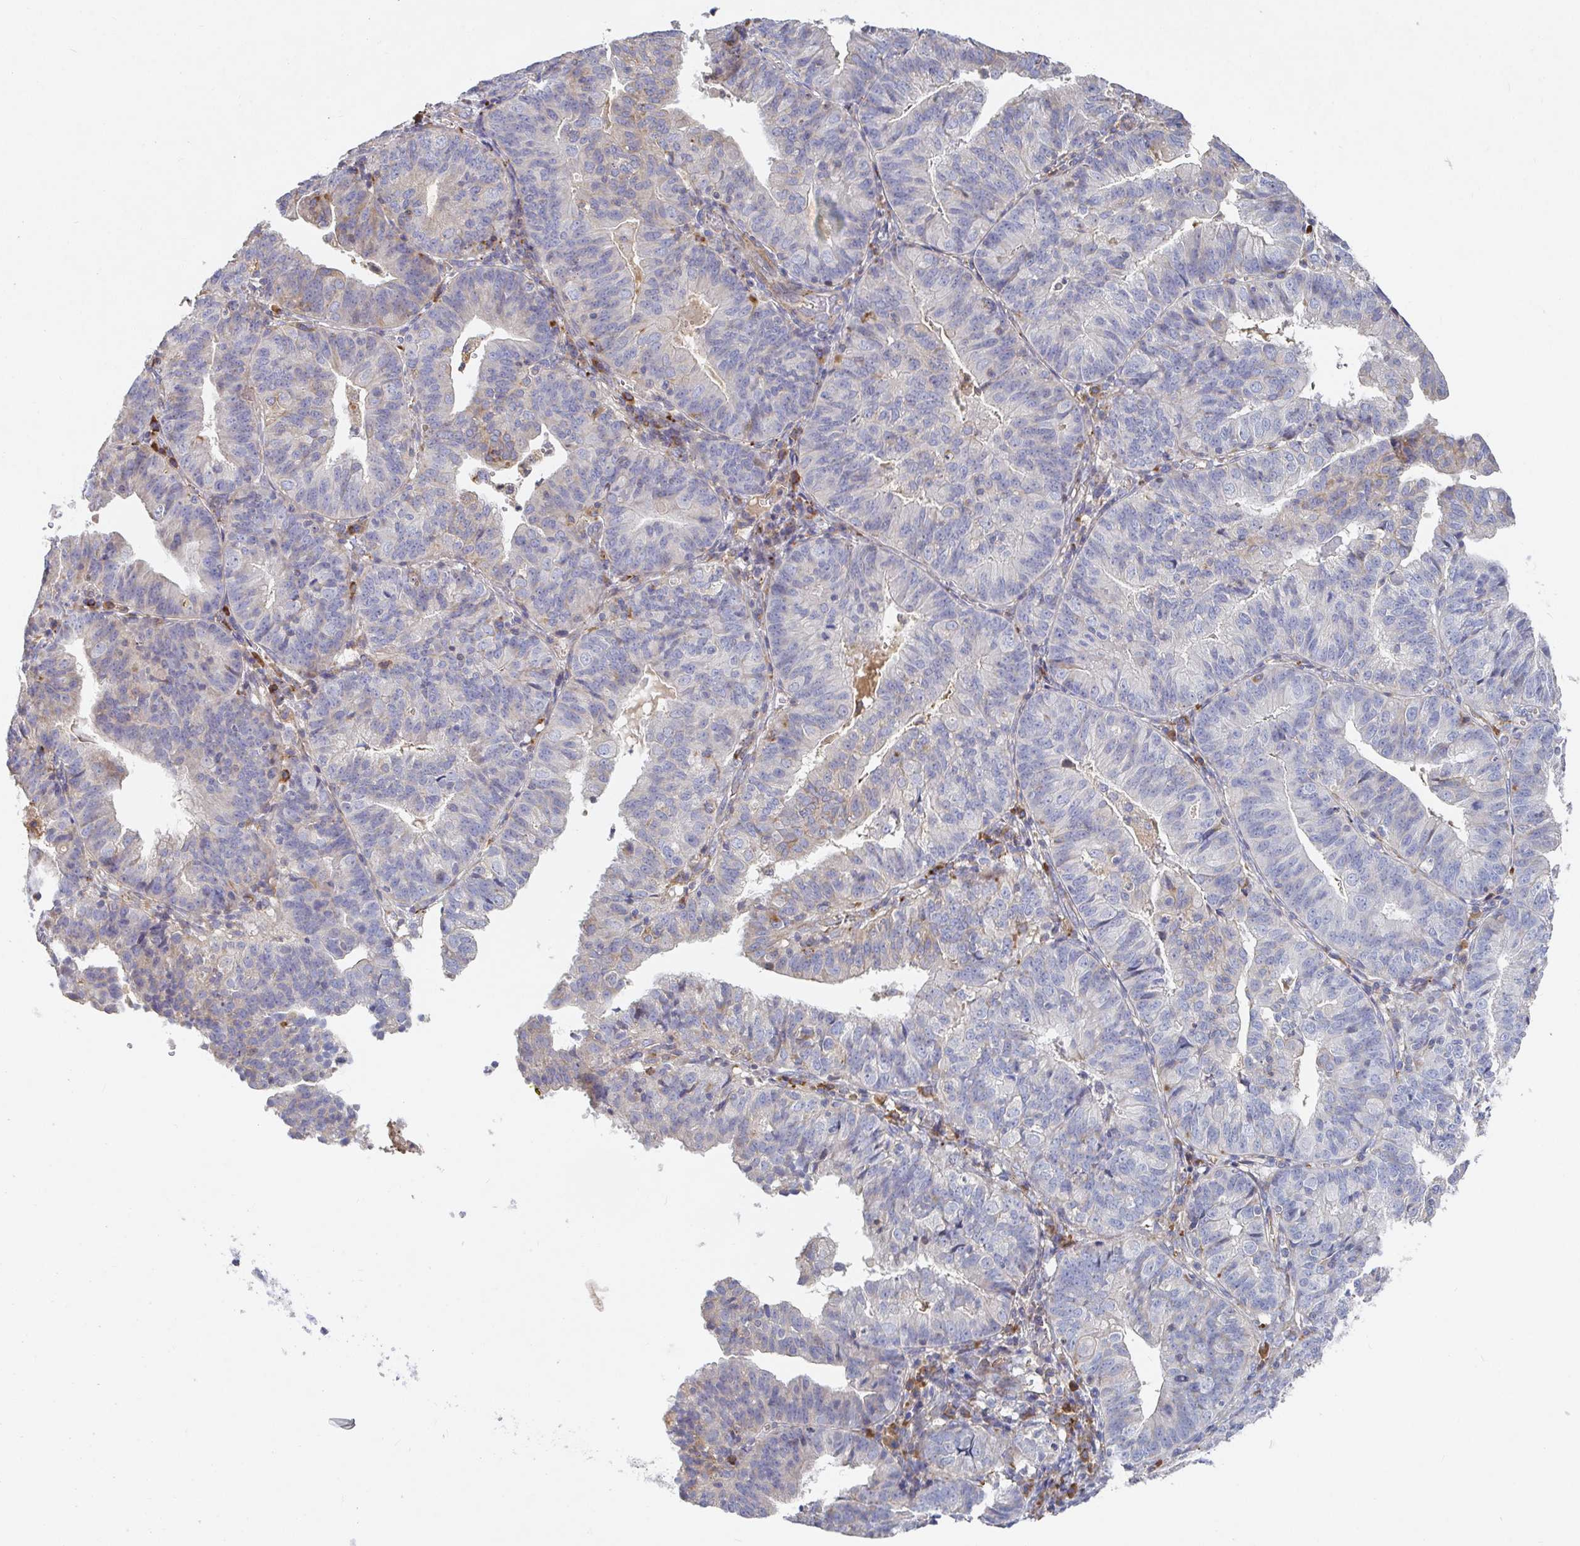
{"staining": {"intensity": "negative", "quantity": "none", "location": "none"}, "tissue": "endometrial cancer", "cell_type": "Tumor cells", "image_type": "cancer", "snomed": [{"axis": "morphology", "description": "Adenocarcinoma, NOS"}, {"axis": "topography", "description": "Endometrium"}], "caption": "The image exhibits no staining of tumor cells in endometrial cancer (adenocarcinoma).", "gene": "IRAK2", "patient": {"sex": "female", "age": 56}}